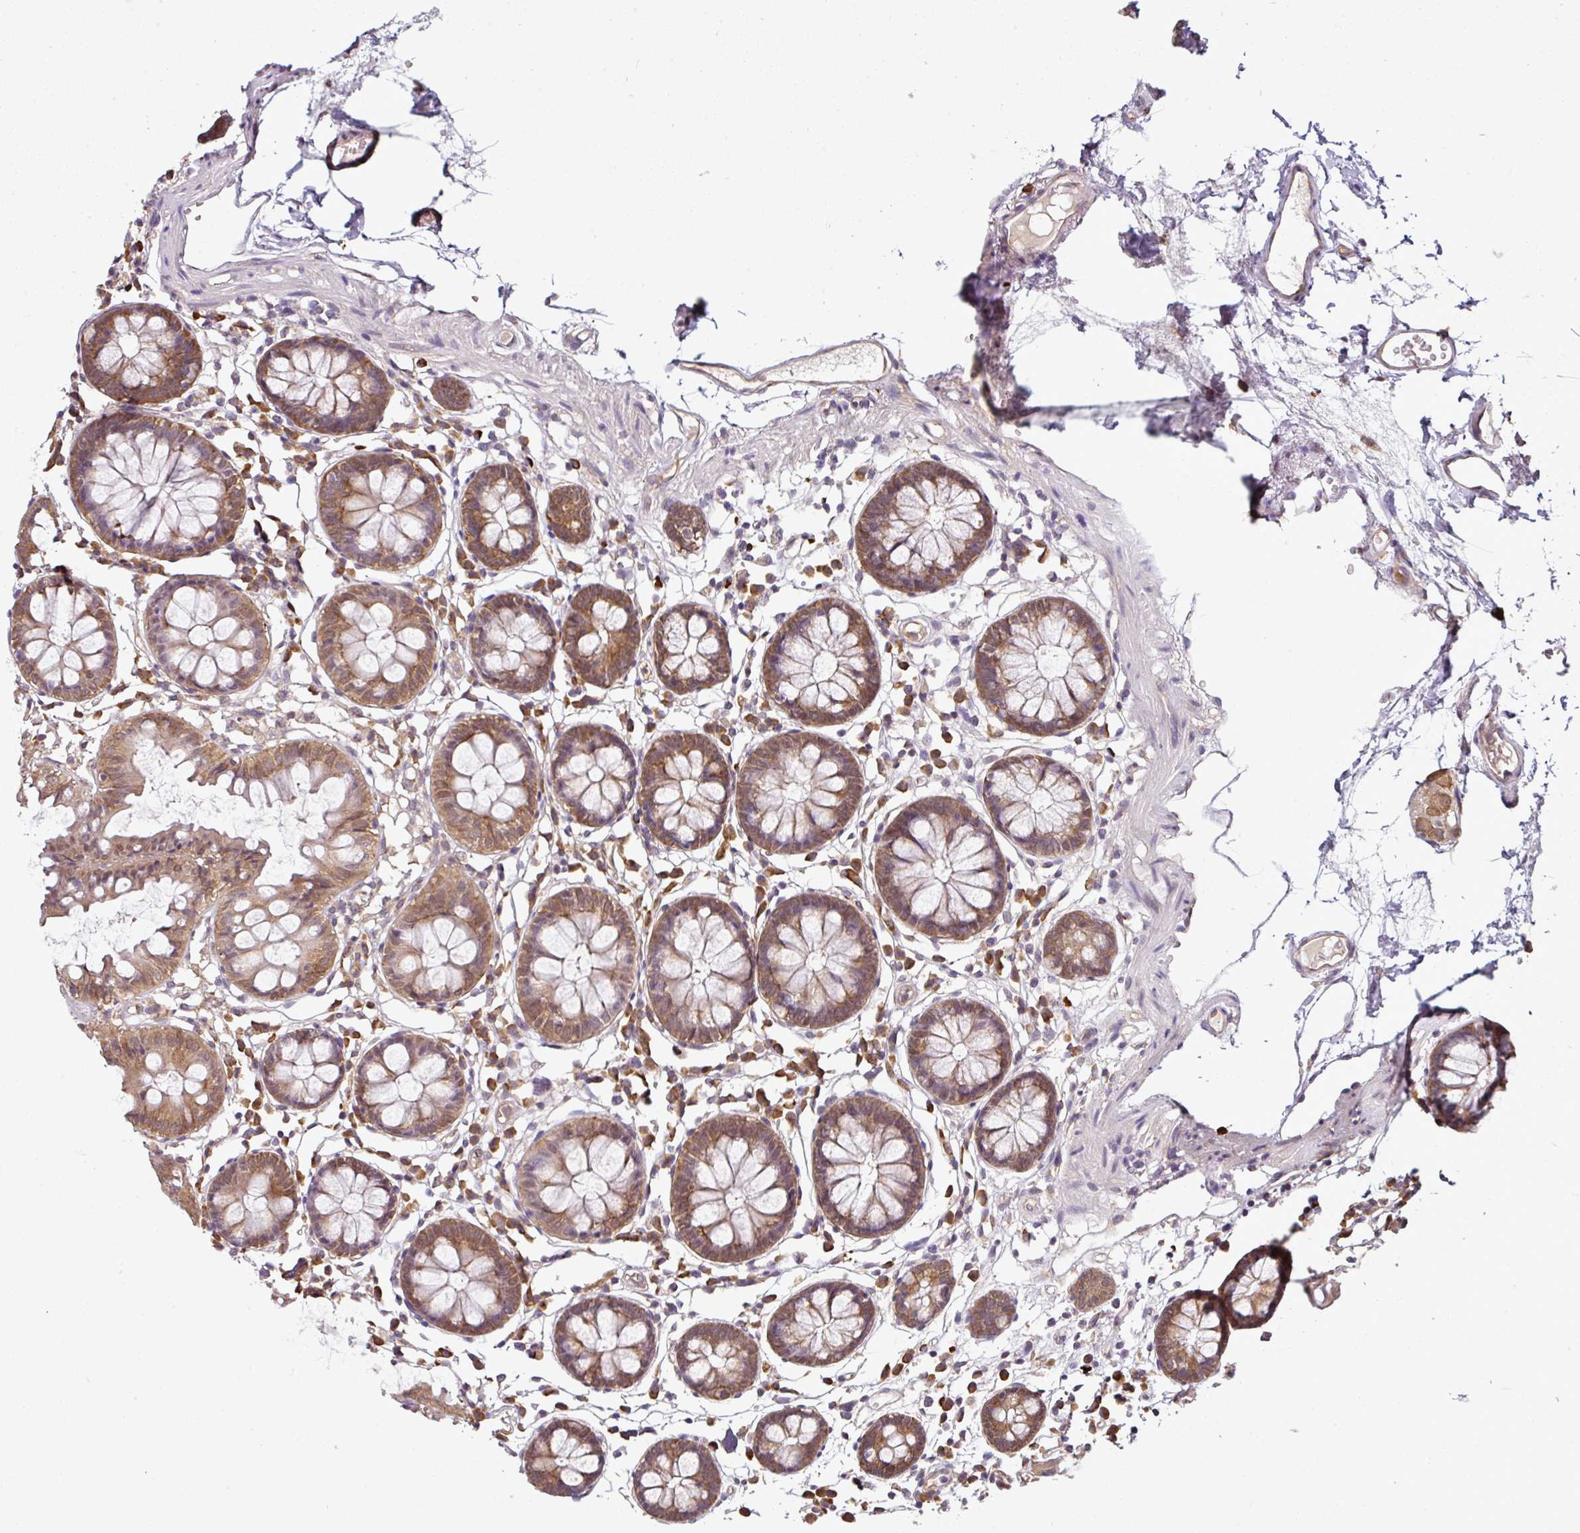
{"staining": {"intensity": "moderate", "quantity": ">75%", "location": "cytoplasmic/membranous"}, "tissue": "colon", "cell_type": "Endothelial cells", "image_type": "normal", "snomed": [{"axis": "morphology", "description": "Normal tissue, NOS"}, {"axis": "topography", "description": "Colon"}], "caption": "Endothelial cells display medium levels of moderate cytoplasmic/membranous positivity in approximately >75% of cells in unremarkable colon. The protein of interest is stained brown, and the nuclei are stained in blue (DAB IHC with brightfield microscopy, high magnification).", "gene": "RBM14", "patient": {"sex": "female", "age": 84}}